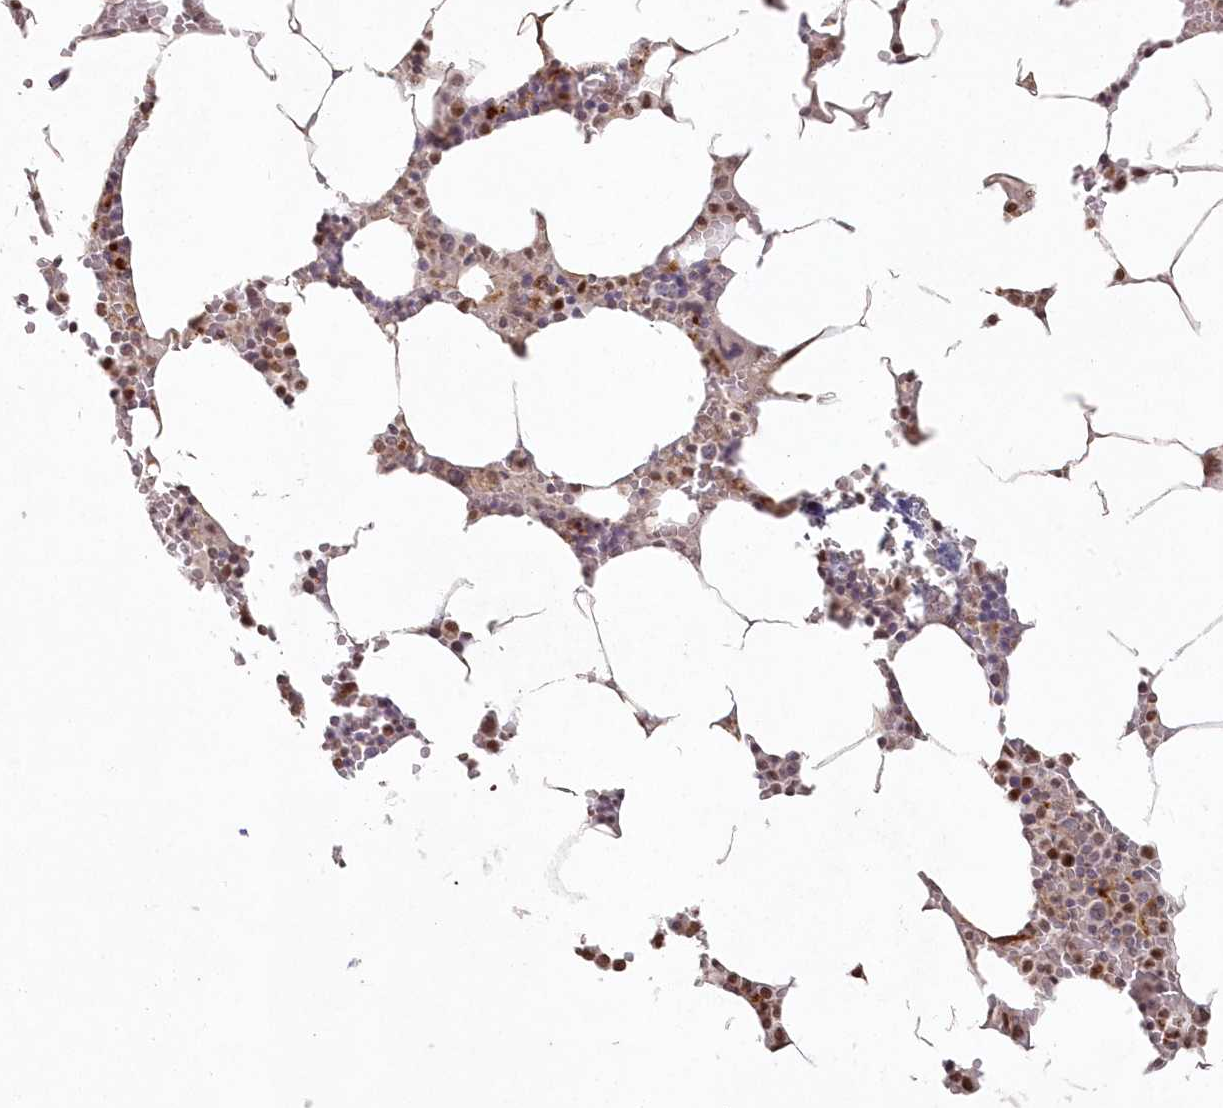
{"staining": {"intensity": "moderate", "quantity": "25%-75%", "location": "cytoplasmic/membranous"}, "tissue": "bone marrow", "cell_type": "Hematopoietic cells", "image_type": "normal", "snomed": [{"axis": "morphology", "description": "Normal tissue, NOS"}, {"axis": "topography", "description": "Bone marrow"}], "caption": "Human bone marrow stained for a protein (brown) exhibits moderate cytoplasmic/membranous positive staining in about 25%-75% of hematopoietic cells.", "gene": "ARSB", "patient": {"sex": "male", "age": 70}}